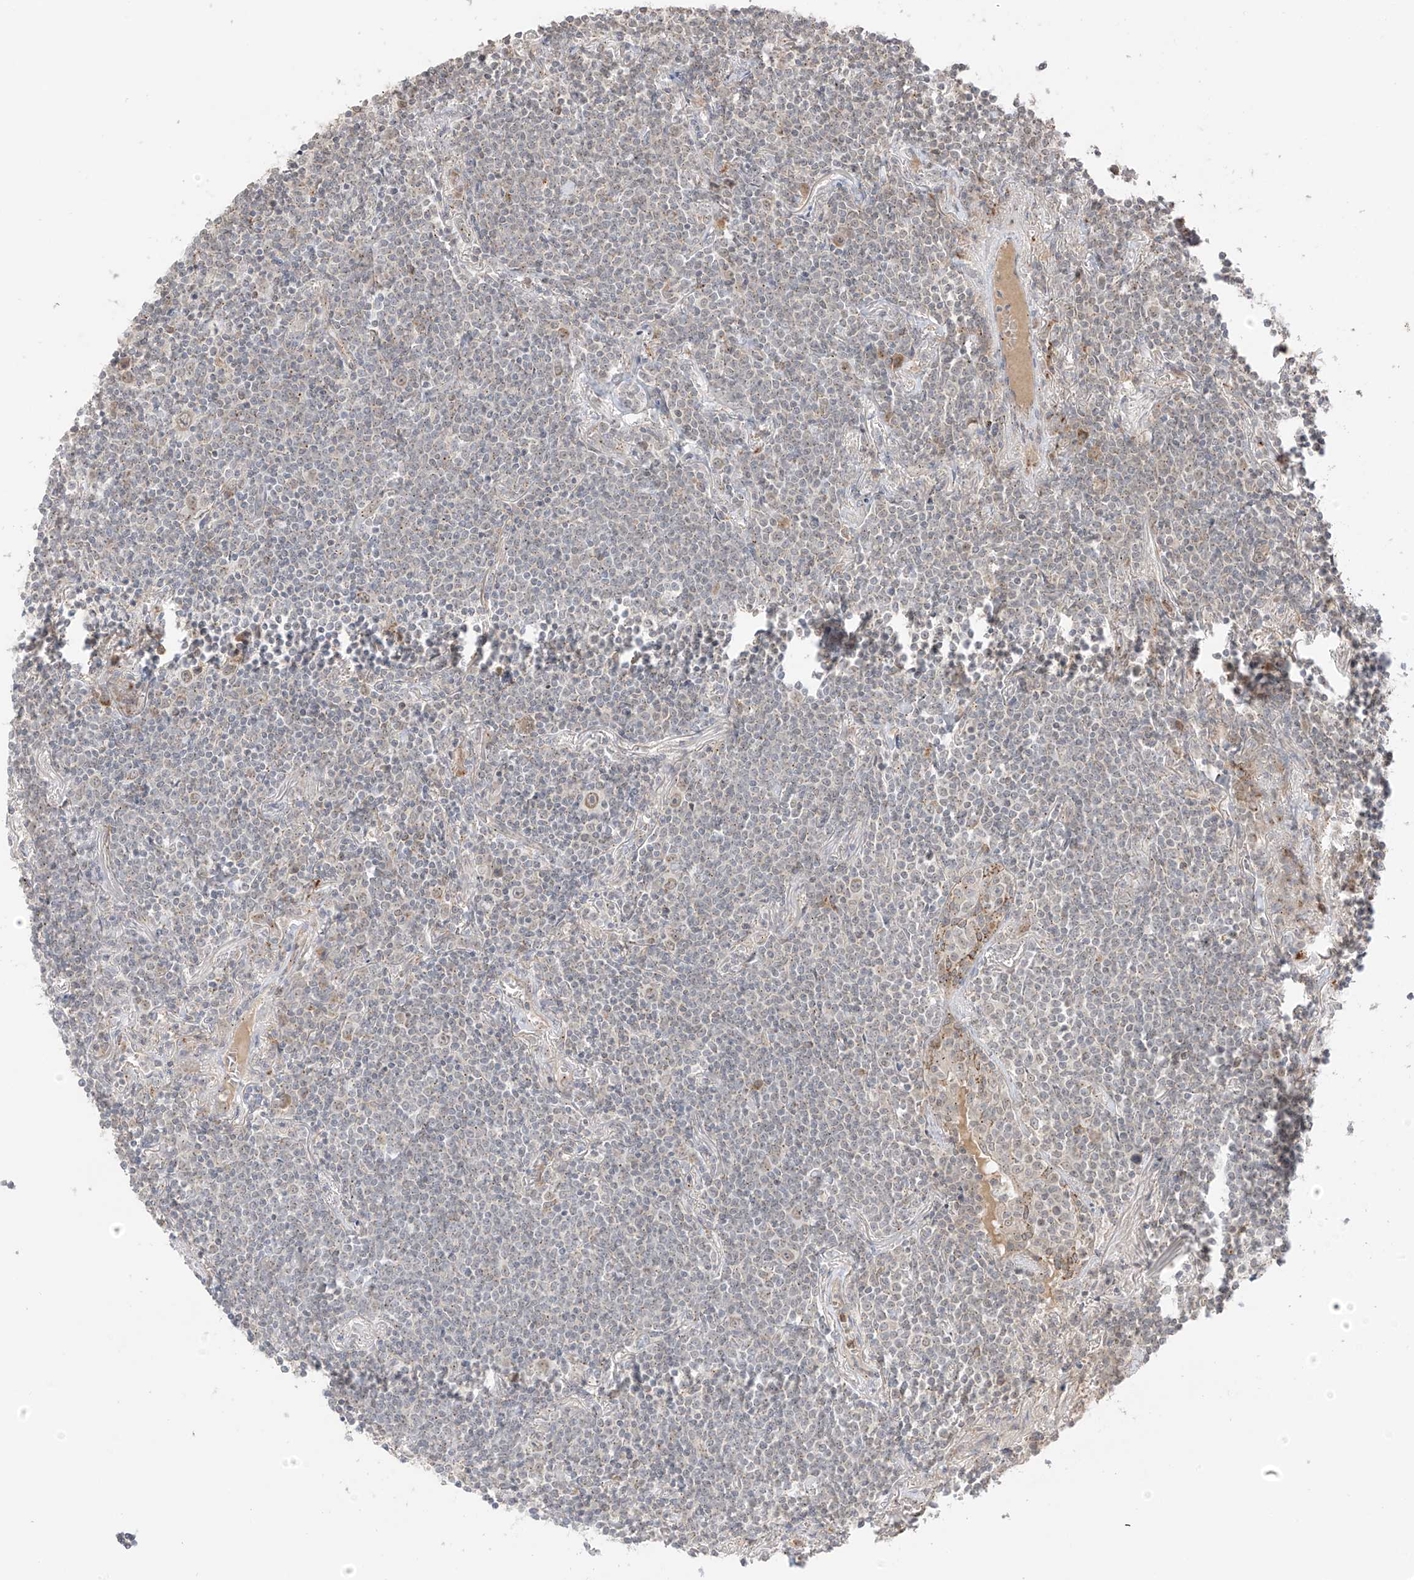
{"staining": {"intensity": "moderate", "quantity": "<25%", "location": "cytoplasmic/membranous"}, "tissue": "lymphoma", "cell_type": "Tumor cells", "image_type": "cancer", "snomed": [{"axis": "morphology", "description": "Malignant lymphoma, non-Hodgkin's type, Low grade"}, {"axis": "topography", "description": "Lung"}], "caption": "Lymphoma stained for a protein reveals moderate cytoplasmic/membranous positivity in tumor cells. The staining was performed using DAB (3,3'-diaminobenzidine) to visualize the protein expression in brown, while the nuclei were stained in blue with hematoxylin (Magnification: 20x).", "gene": "N4BP3", "patient": {"sex": "female", "age": 71}}